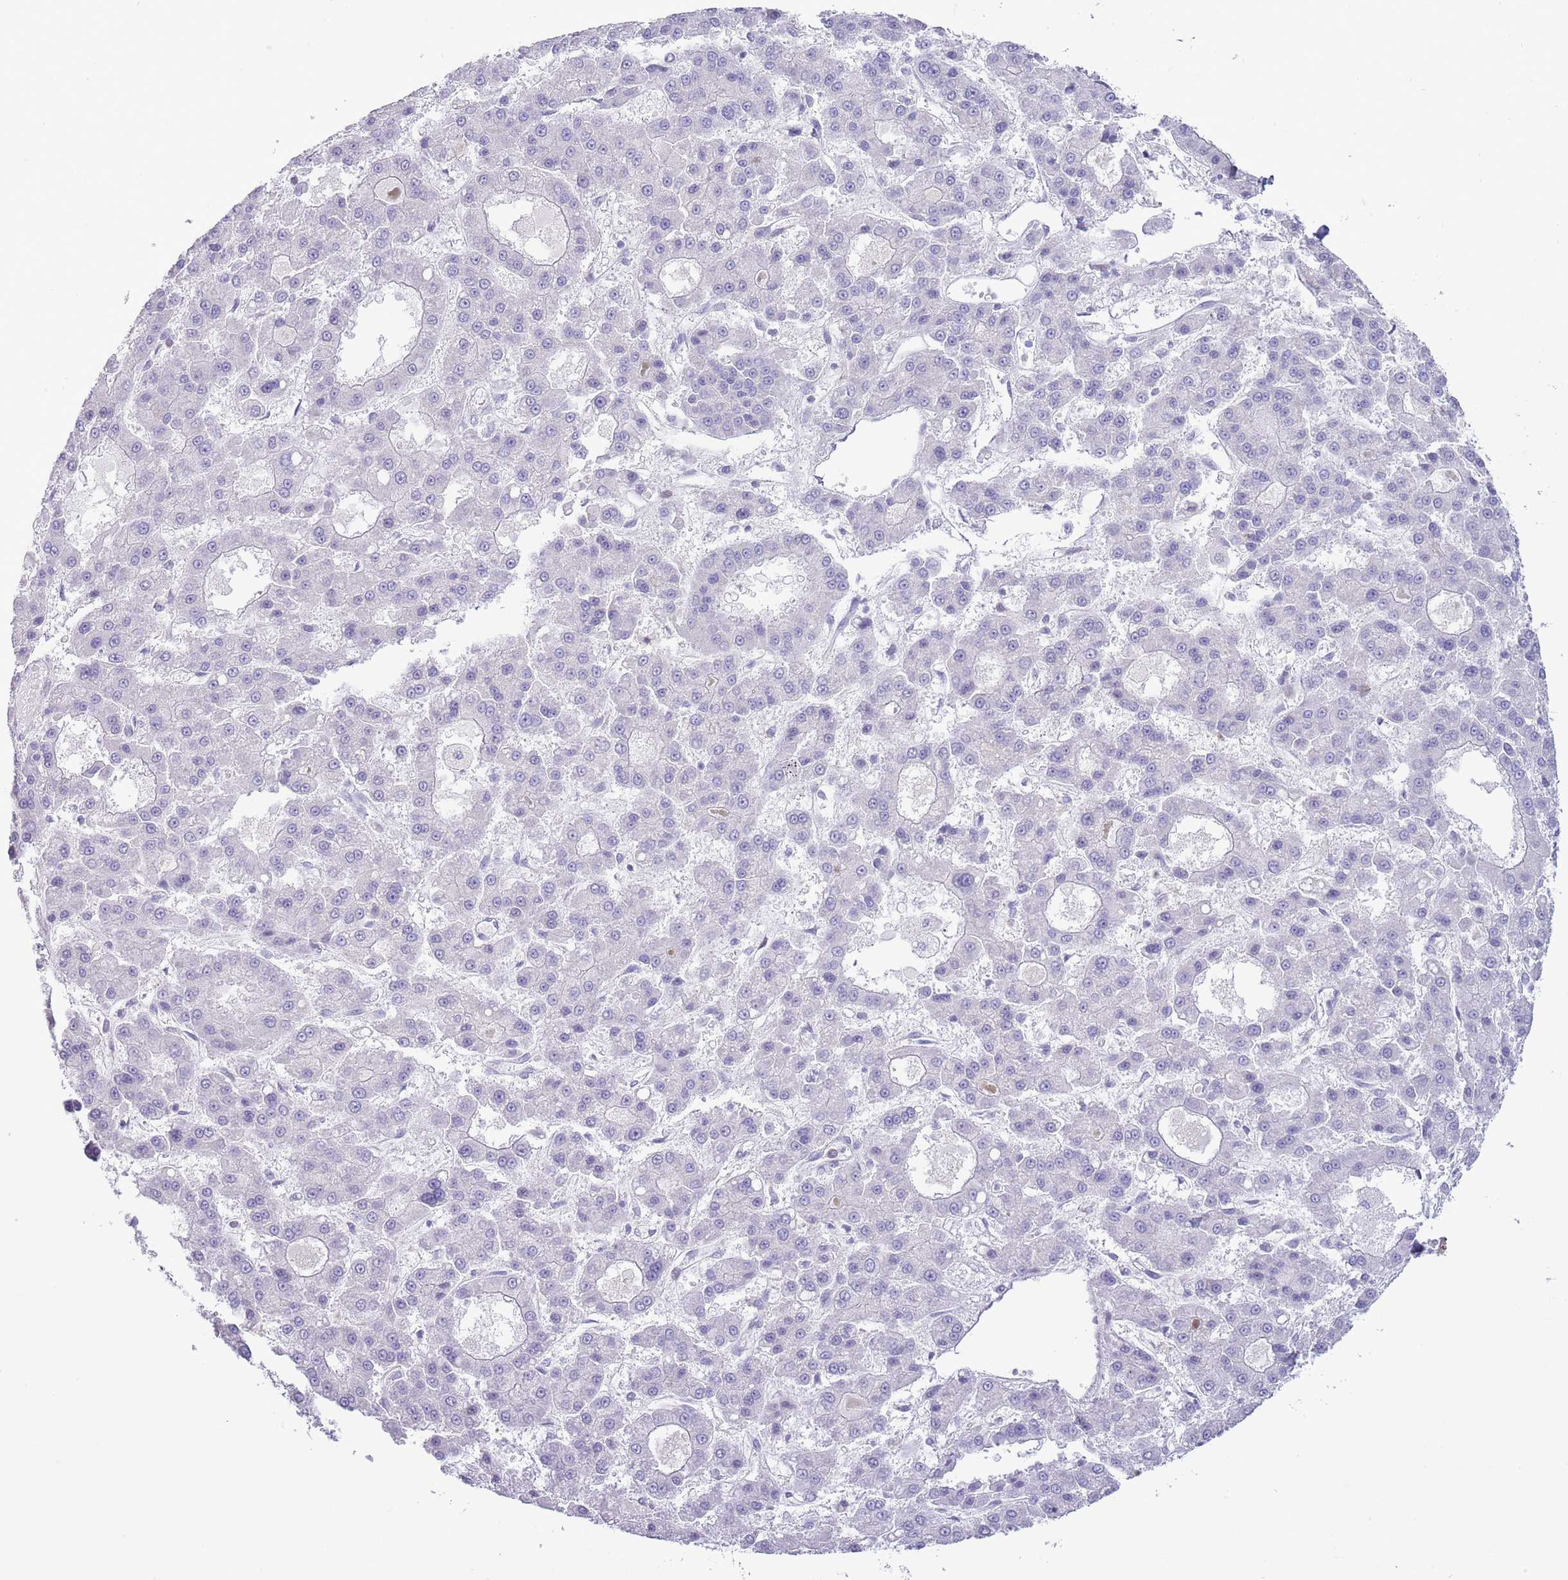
{"staining": {"intensity": "negative", "quantity": "none", "location": "none"}, "tissue": "liver cancer", "cell_type": "Tumor cells", "image_type": "cancer", "snomed": [{"axis": "morphology", "description": "Carcinoma, Hepatocellular, NOS"}, {"axis": "topography", "description": "Liver"}], "caption": "Immunohistochemical staining of liver cancer demonstrates no significant expression in tumor cells. (Stains: DAB immunohistochemistry (IHC) with hematoxylin counter stain, Microscopy: brightfield microscopy at high magnification).", "gene": "ANO8", "patient": {"sex": "male", "age": 70}}